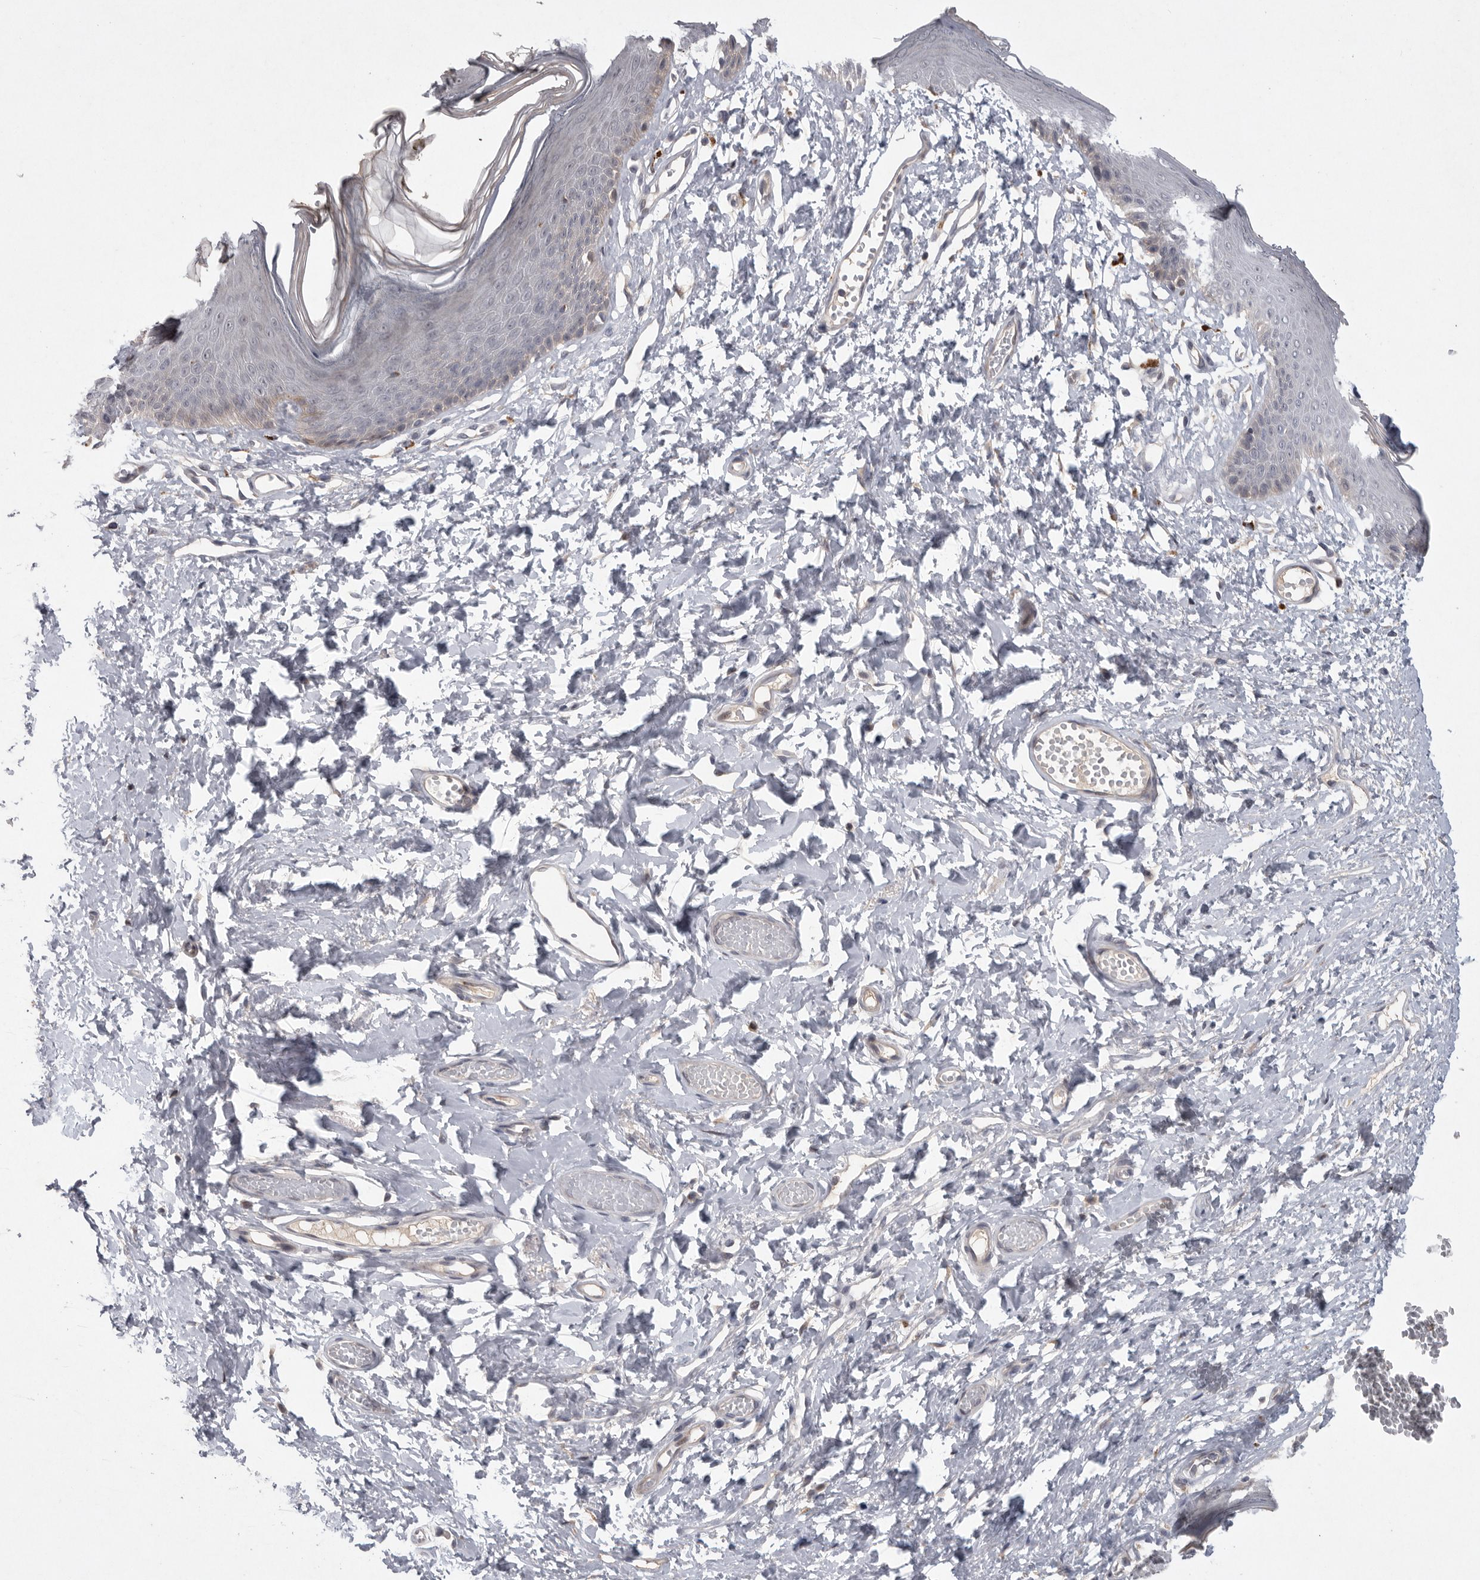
{"staining": {"intensity": "moderate", "quantity": "<25%", "location": "nuclear"}, "tissue": "skin", "cell_type": "Epidermal cells", "image_type": "normal", "snomed": [{"axis": "morphology", "description": "Normal tissue, NOS"}, {"axis": "morphology", "description": "Inflammation, NOS"}, {"axis": "topography", "description": "Vulva"}], "caption": "IHC micrograph of benign skin stained for a protein (brown), which demonstrates low levels of moderate nuclear staining in about <25% of epidermal cells.", "gene": "MAN2A1", "patient": {"sex": "female", "age": 84}}